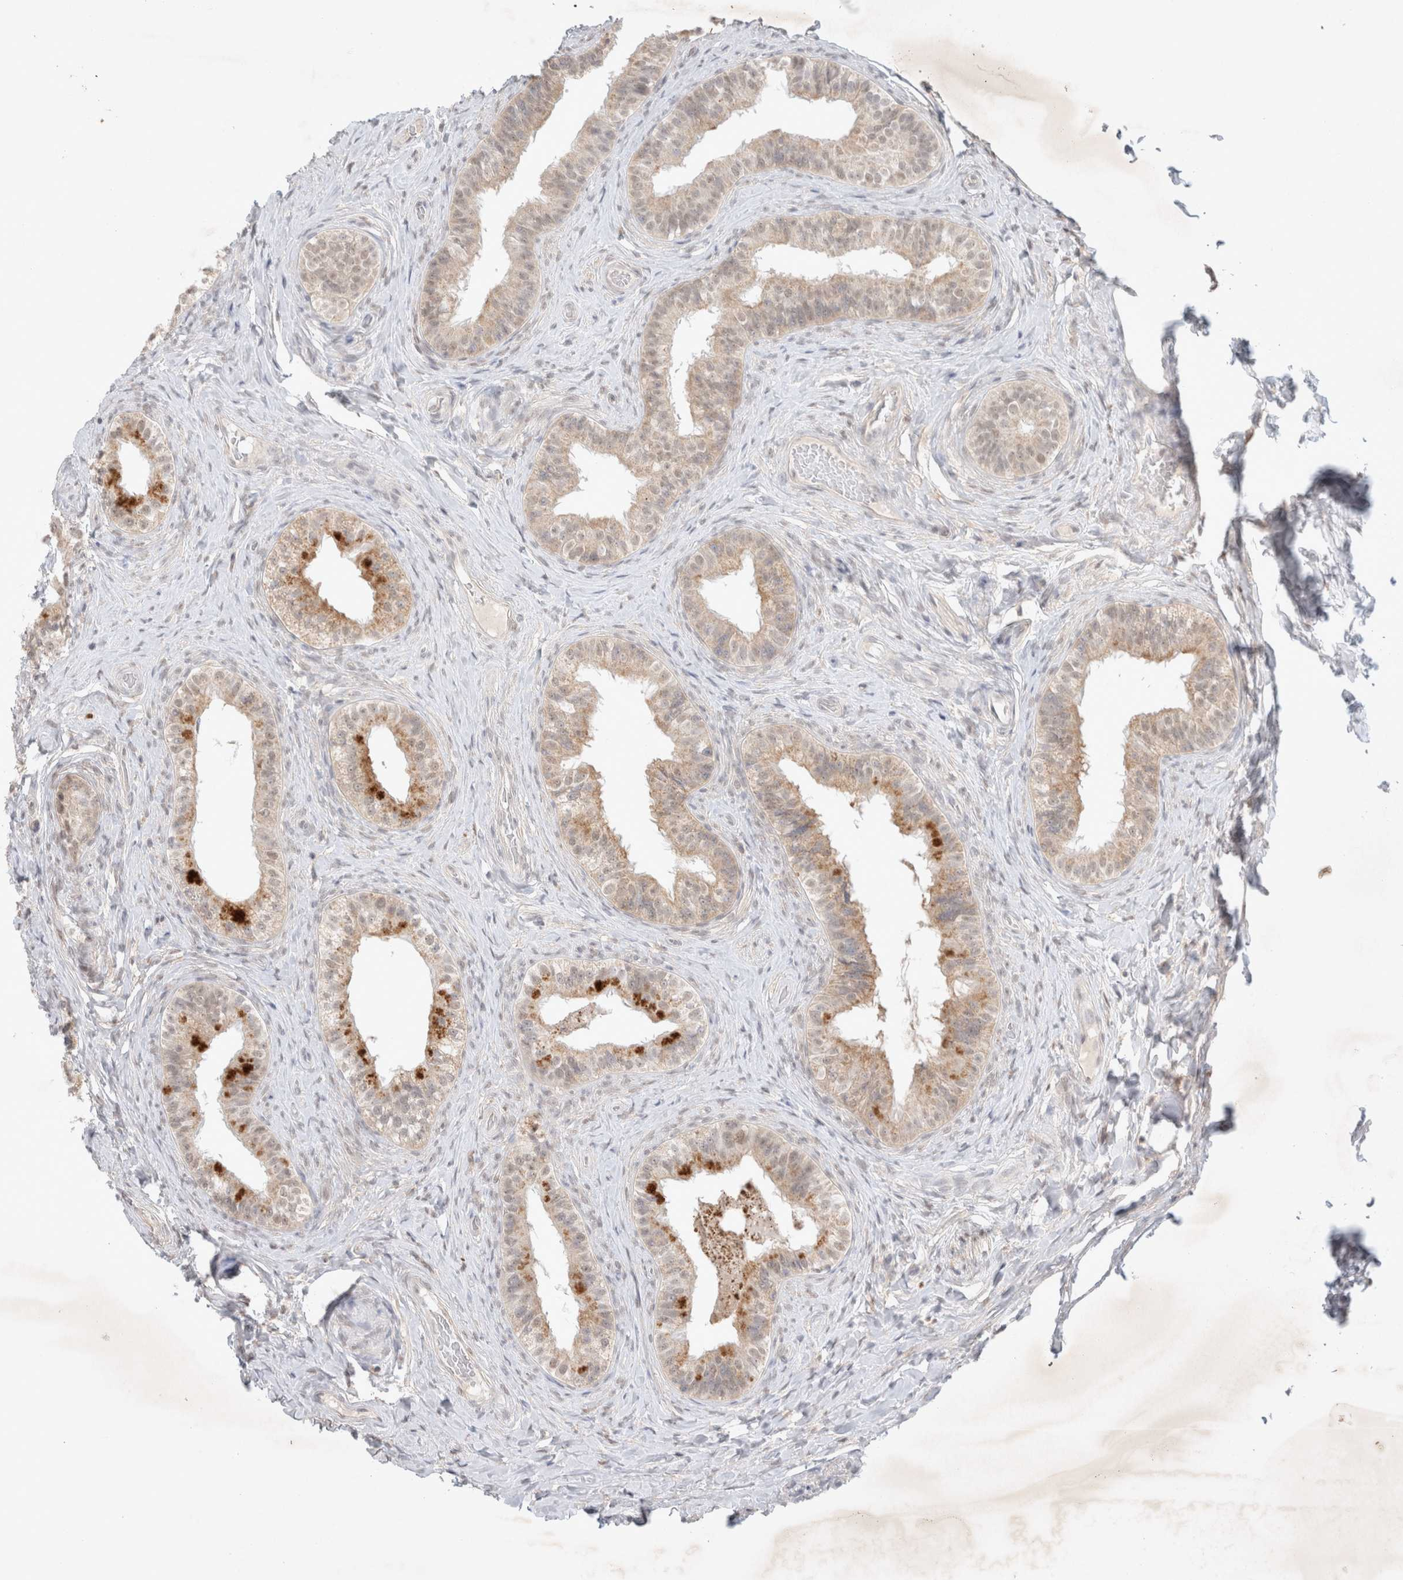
{"staining": {"intensity": "moderate", "quantity": "<25%", "location": "cytoplasmic/membranous"}, "tissue": "epididymis", "cell_type": "Glandular cells", "image_type": "normal", "snomed": [{"axis": "morphology", "description": "Normal tissue, NOS"}, {"axis": "topography", "description": "Epididymis"}], "caption": "A brown stain highlights moderate cytoplasmic/membranous expression of a protein in glandular cells of normal epididymis.", "gene": "FBXO42", "patient": {"sex": "male", "age": 49}}